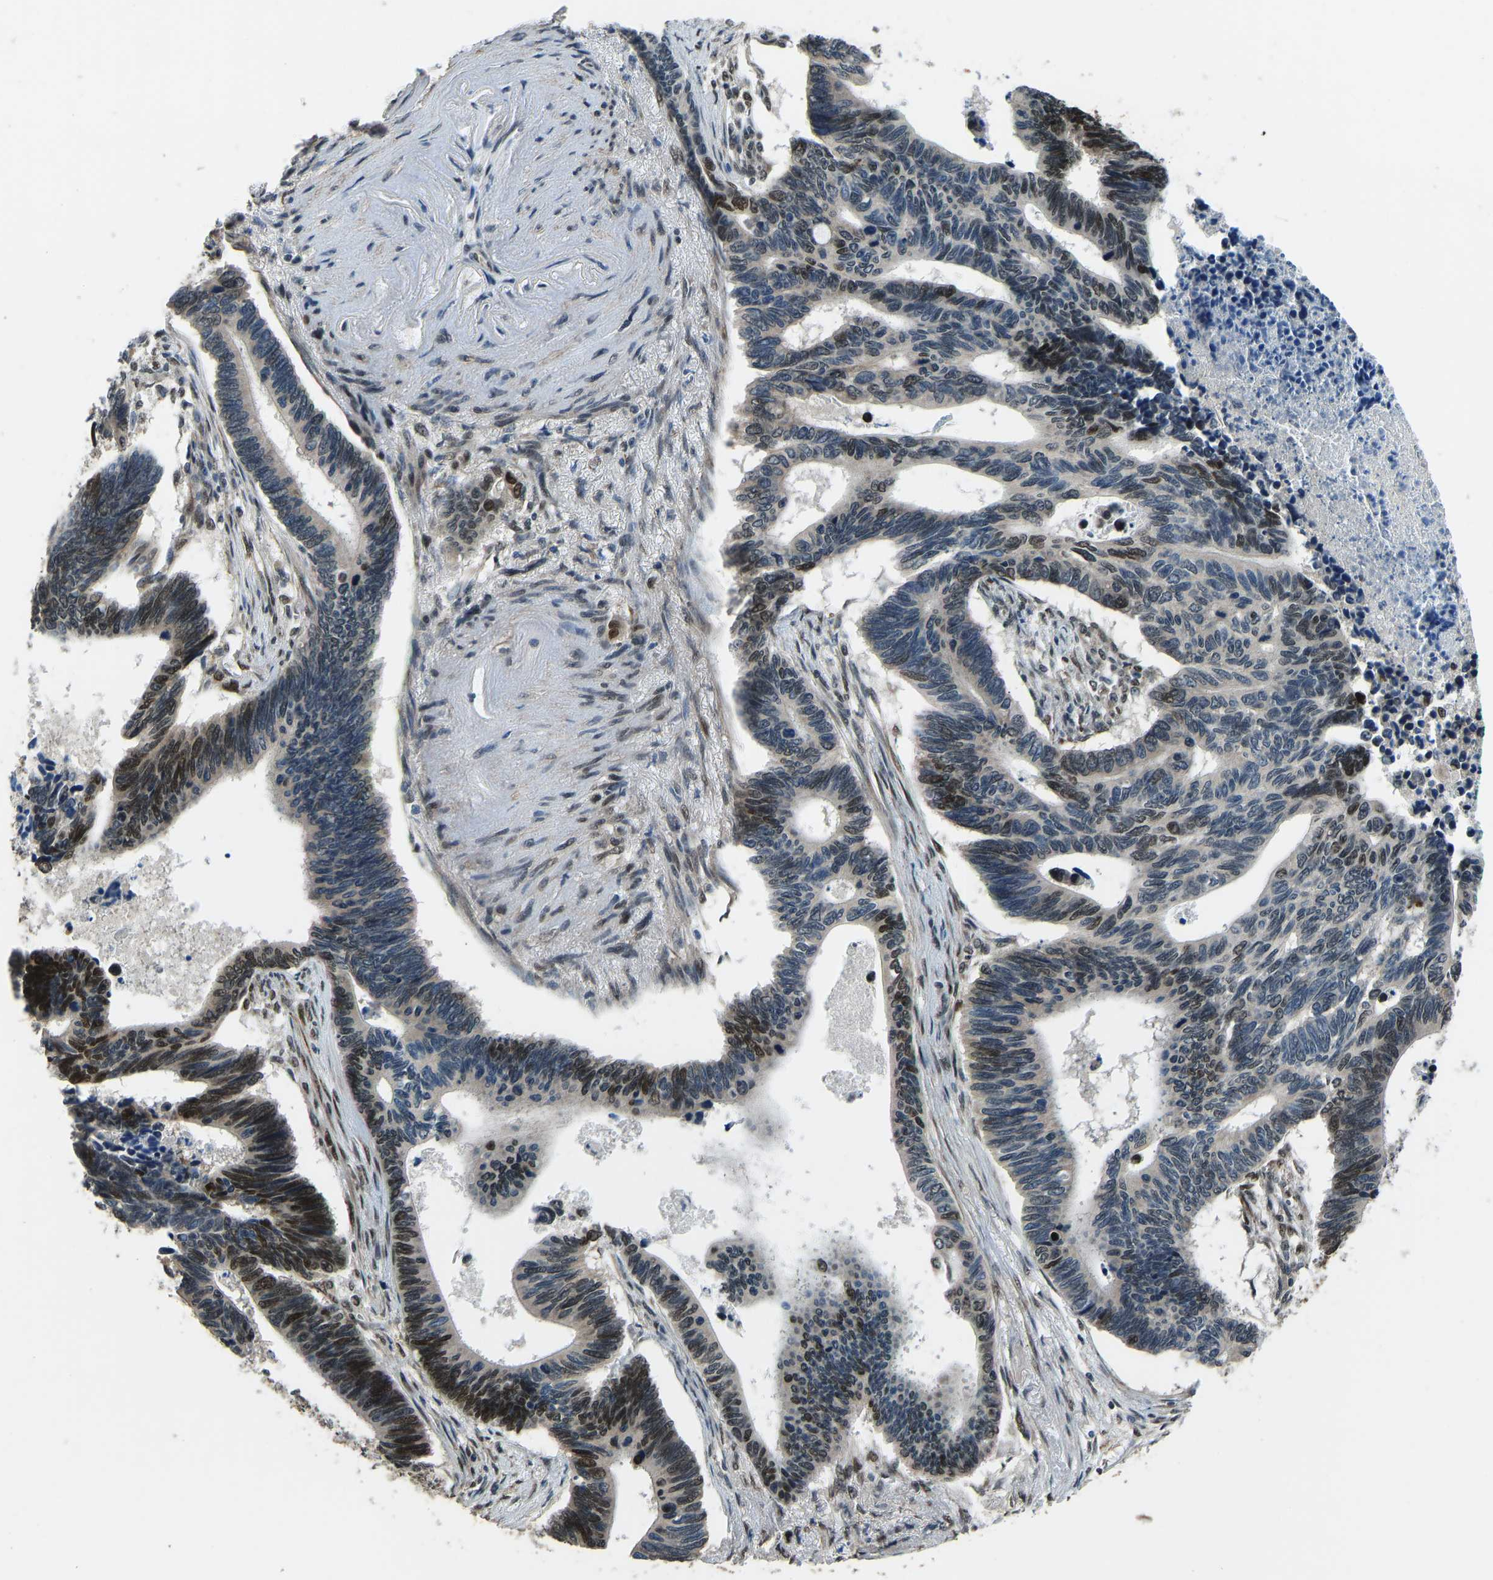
{"staining": {"intensity": "moderate", "quantity": "25%-75%", "location": "nuclear"}, "tissue": "pancreatic cancer", "cell_type": "Tumor cells", "image_type": "cancer", "snomed": [{"axis": "morphology", "description": "Adenocarcinoma, NOS"}, {"axis": "topography", "description": "Pancreas"}], "caption": "Protein analysis of pancreatic cancer tissue demonstrates moderate nuclear expression in about 25%-75% of tumor cells. The protein is shown in brown color, while the nuclei are stained blue.", "gene": "FOS", "patient": {"sex": "female", "age": 70}}